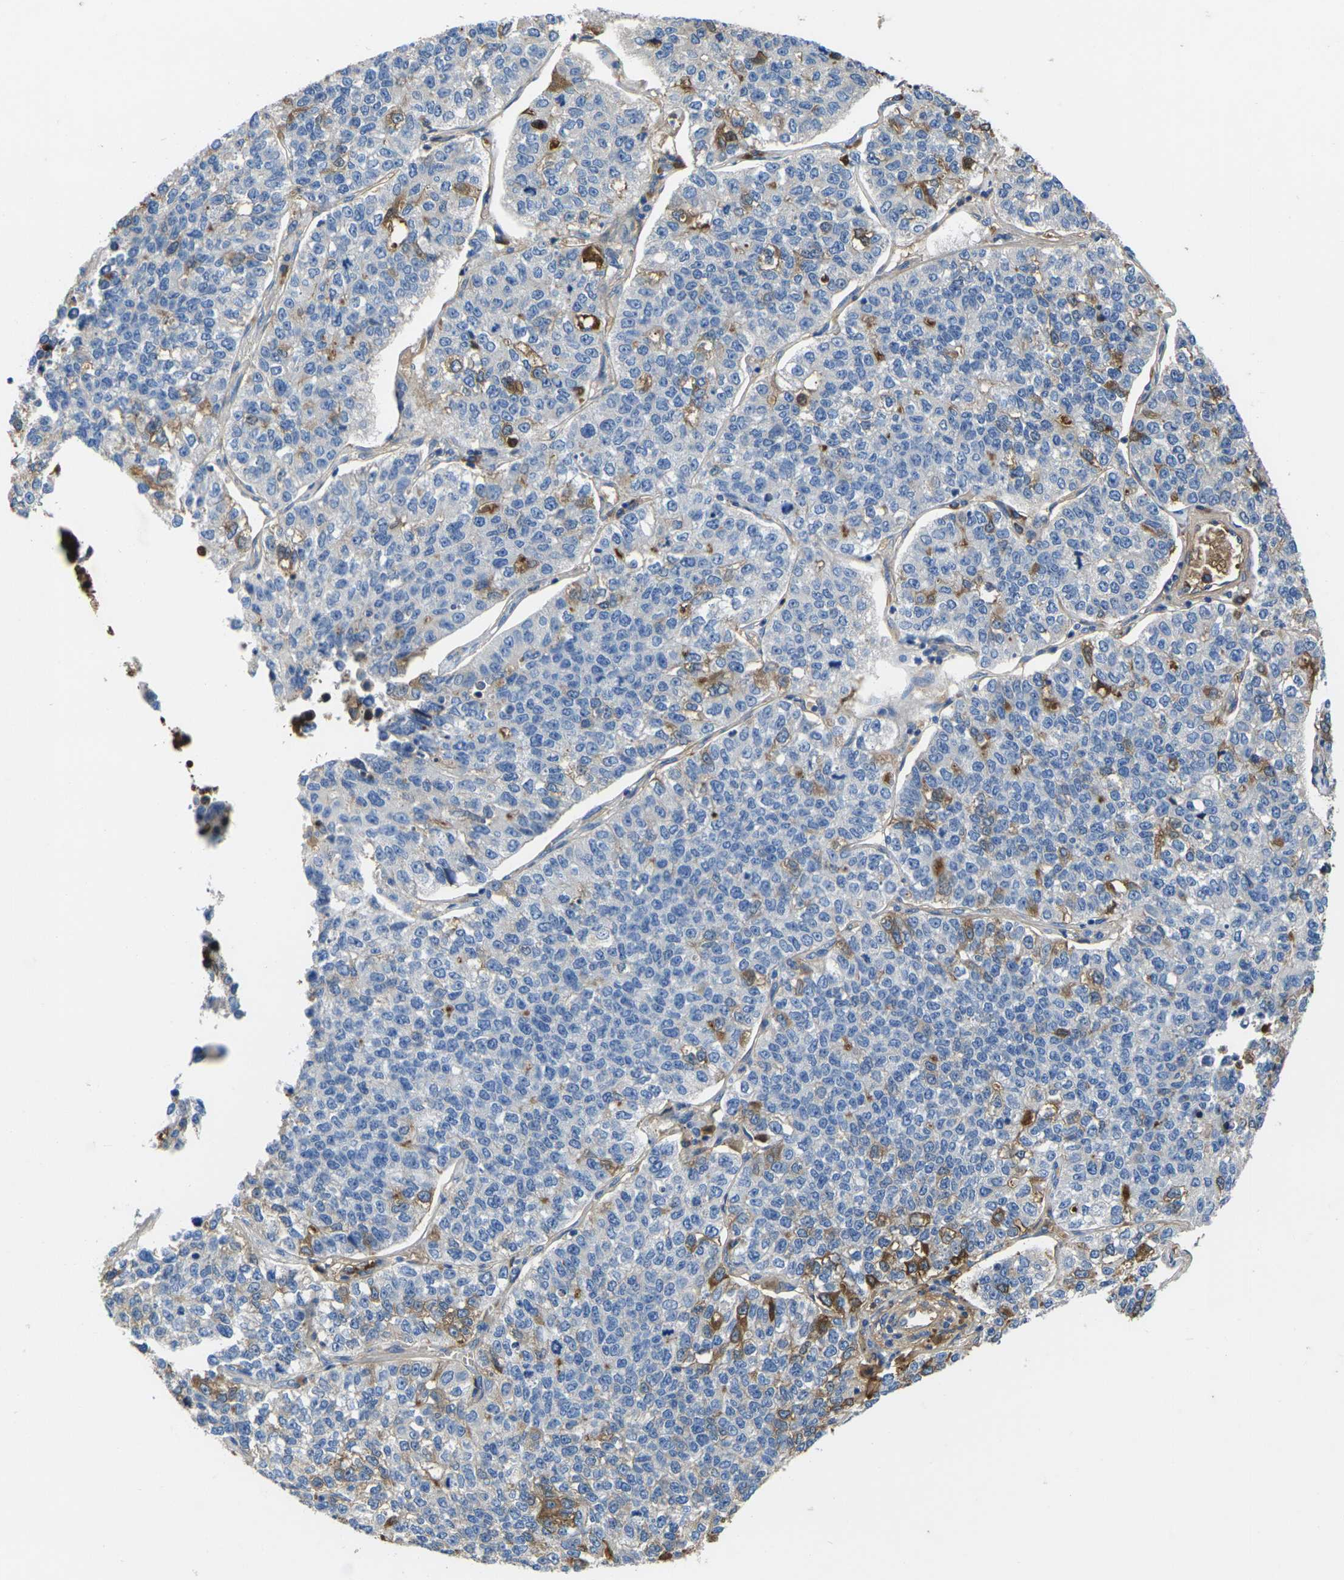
{"staining": {"intensity": "moderate", "quantity": "<25%", "location": "cytoplasmic/membranous"}, "tissue": "lung cancer", "cell_type": "Tumor cells", "image_type": "cancer", "snomed": [{"axis": "morphology", "description": "Adenocarcinoma, NOS"}, {"axis": "topography", "description": "Lung"}], "caption": "Immunohistochemical staining of lung cancer (adenocarcinoma) demonstrates moderate cytoplasmic/membranous protein positivity in approximately <25% of tumor cells. The staining was performed using DAB (3,3'-diaminobenzidine), with brown indicating positive protein expression. Nuclei are stained blue with hematoxylin.", "gene": "GREM2", "patient": {"sex": "male", "age": 49}}